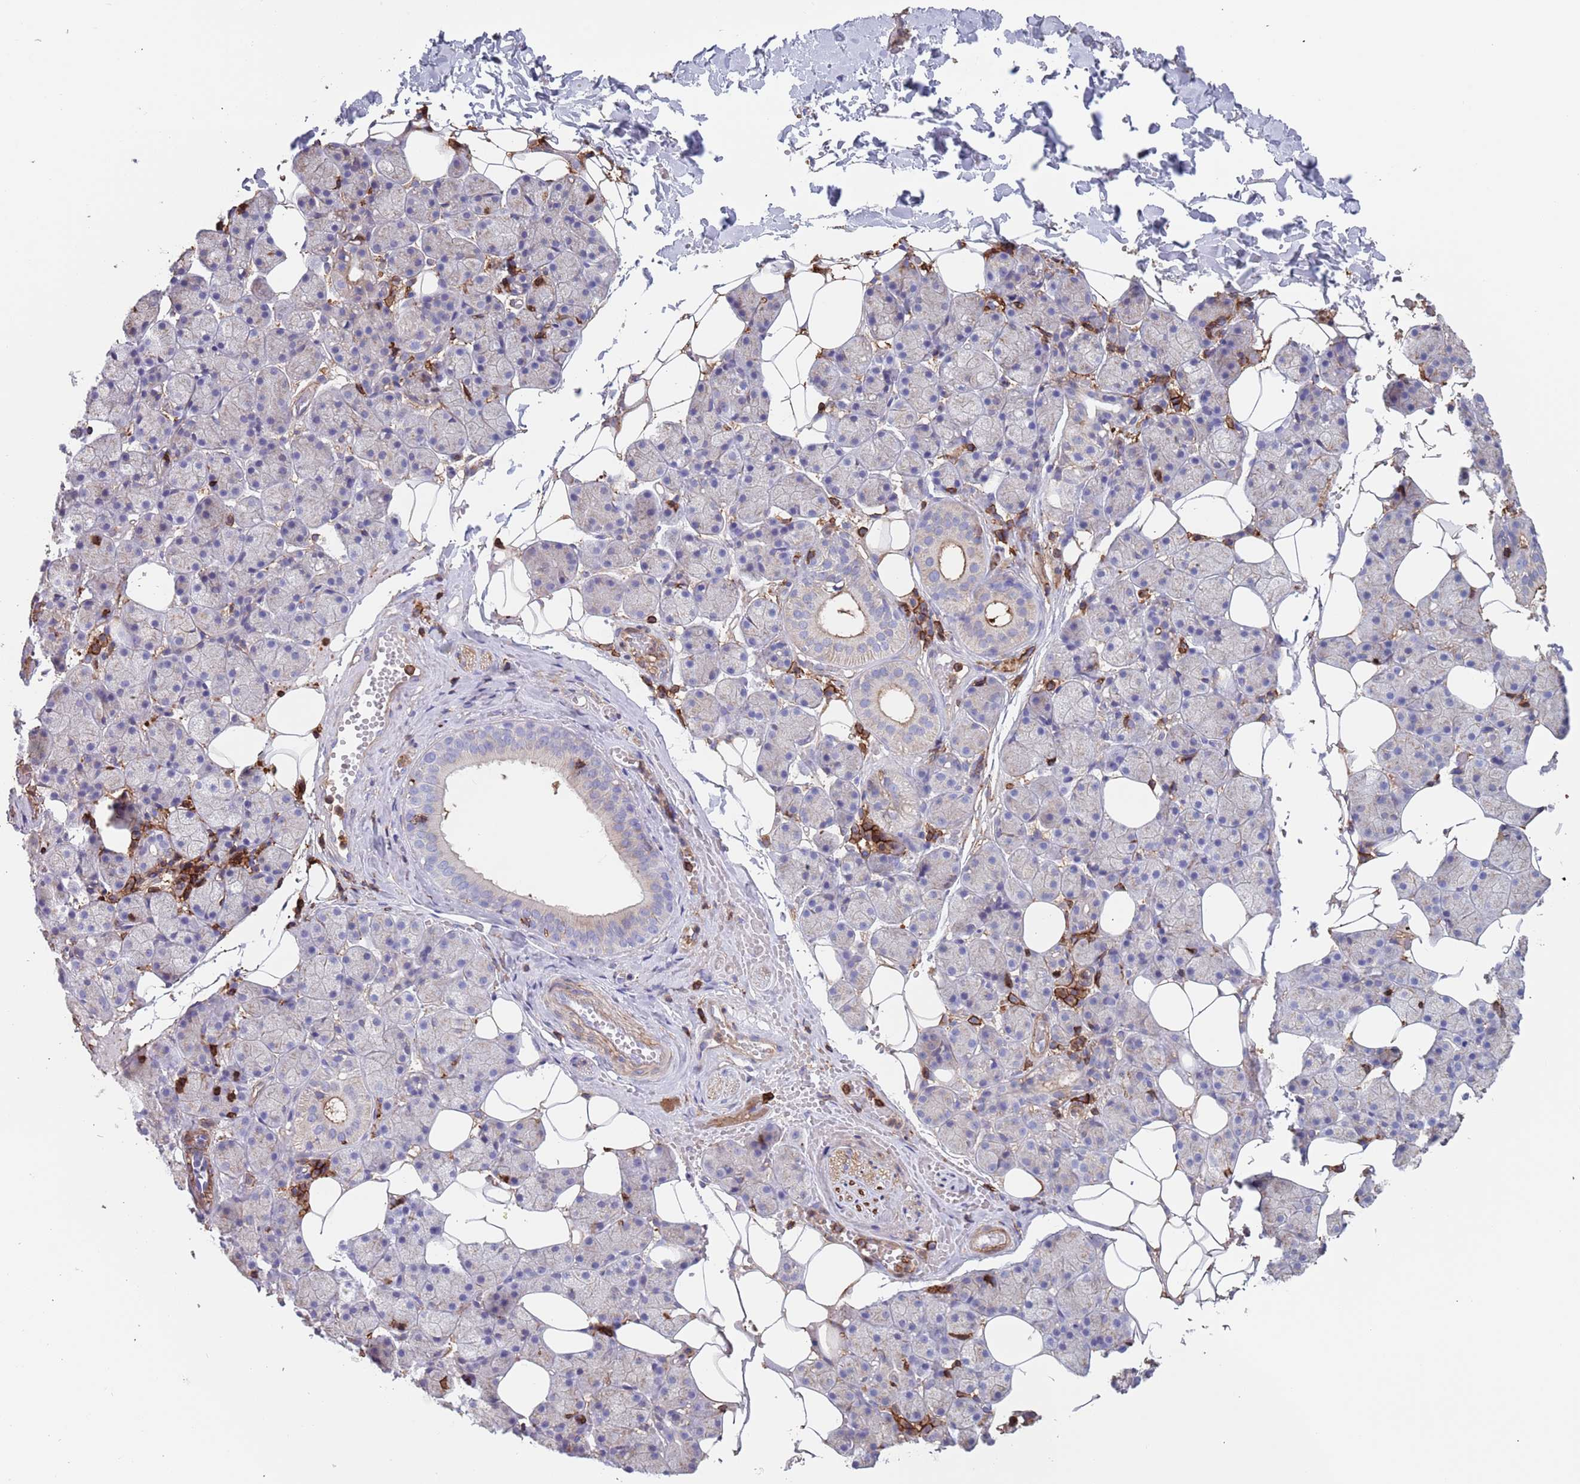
{"staining": {"intensity": "moderate", "quantity": "<25%", "location": "cytoplasmic/membranous"}, "tissue": "salivary gland", "cell_type": "Glandular cells", "image_type": "normal", "snomed": [{"axis": "morphology", "description": "Normal tissue, NOS"}, {"axis": "topography", "description": "Salivary gland"}], "caption": "This image demonstrates unremarkable salivary gland stained with IHC to label a protein in brown. The cytoplasmic/membranous of glandular cells show moderate positivity for the protein. Nuclei are counter-stained blue.", "gene": "RNF144A", "patient": {"sex": "female", "age": 33}}